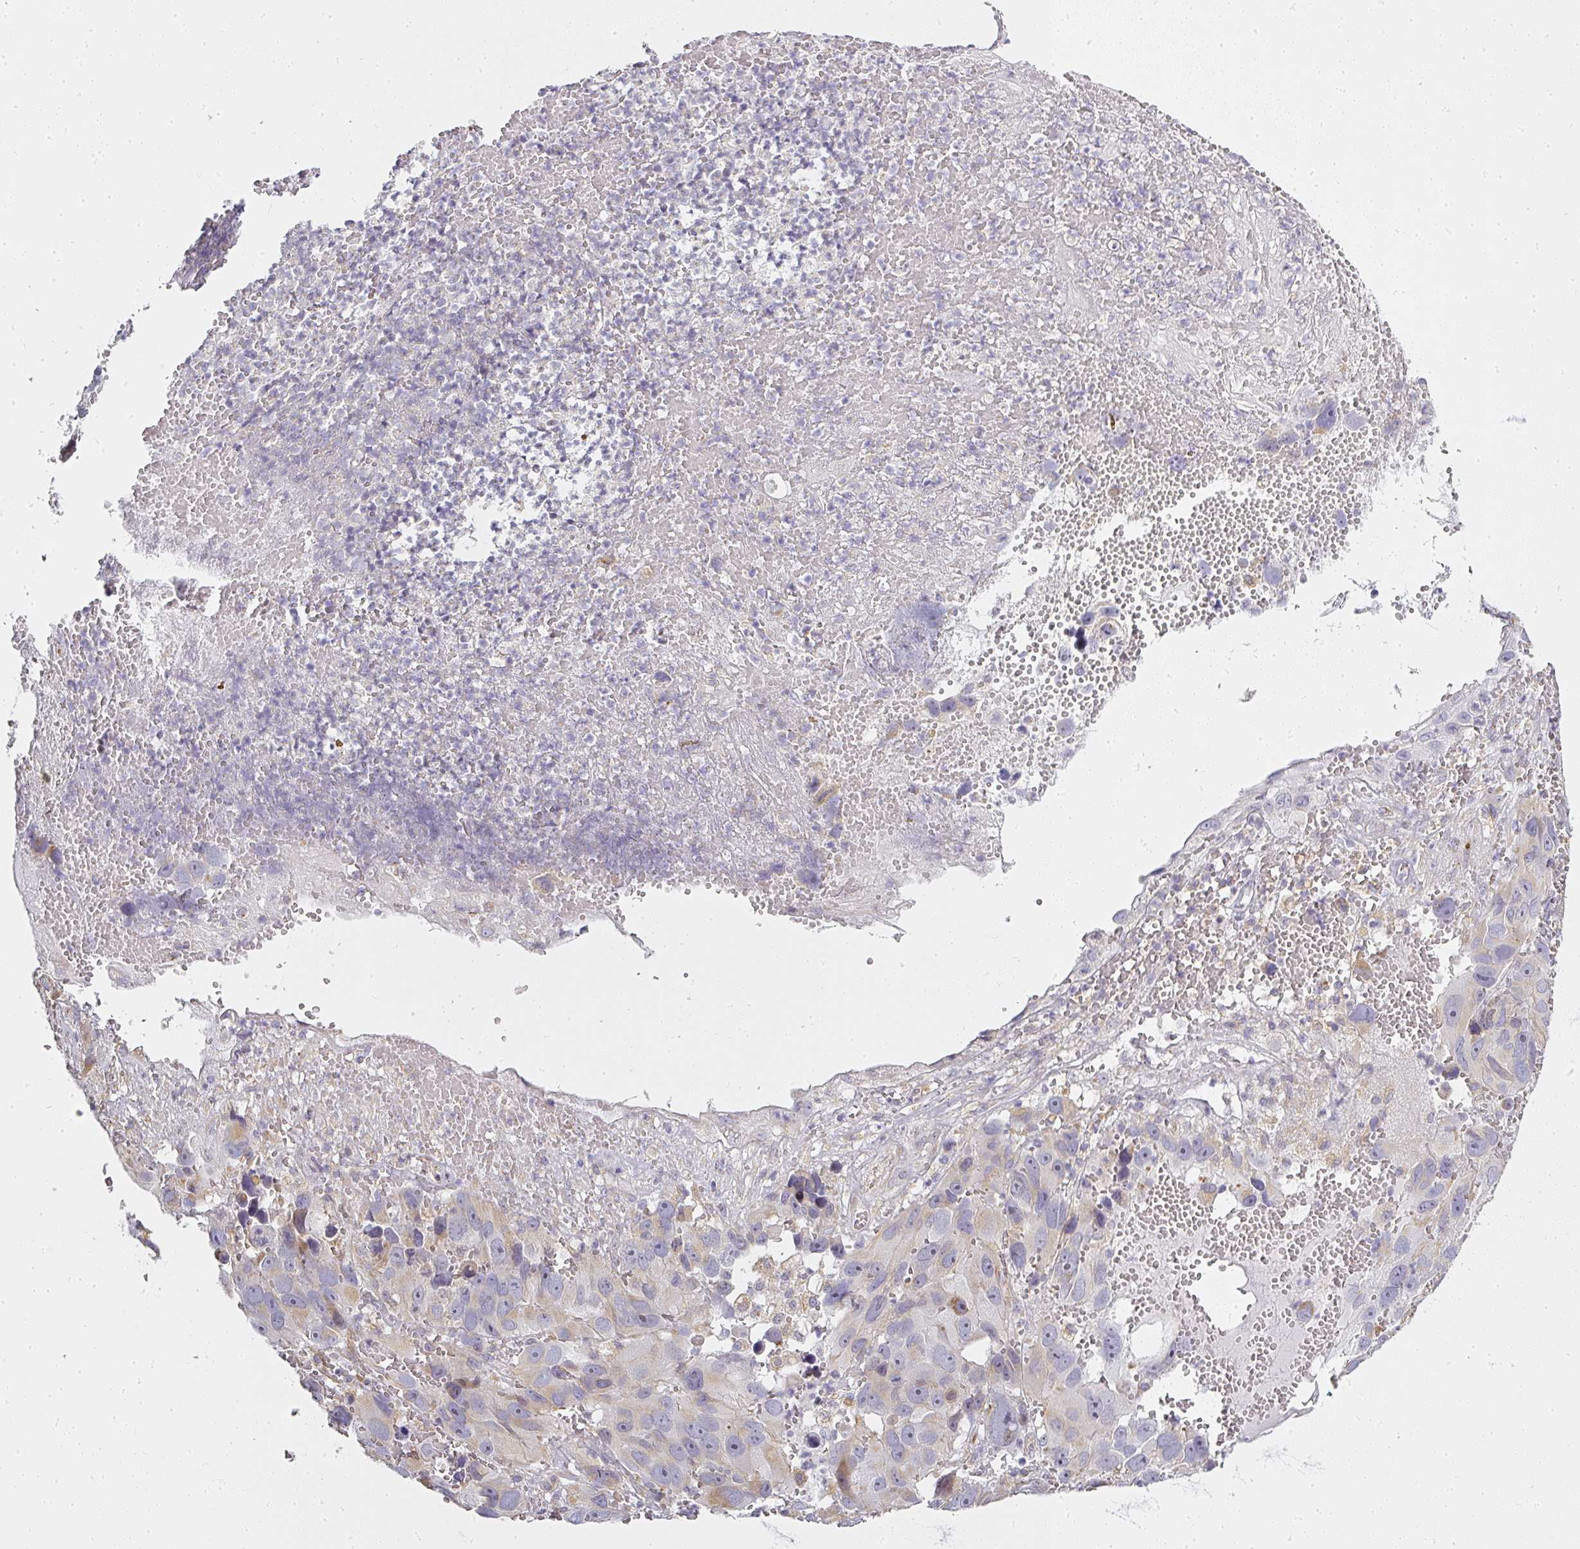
{"staining": {"intensity": "weak", "quantity": "<25%", "location": "cytoplasmic/membranous"}, "tissue": "melanoma", "cell_type": "Tumor cells", "image_type": "cancer", "snomed": [{"axis": "morphology", "description": "Malignant melanoma, NOS"}, {"axis": "topography", "description": "Skin"}], "caption": "There is no significant positivity in tumor cells of malignant melanoma.", "gene": "ATP8B2", "patient": {"sex": "male", "age": 84}}